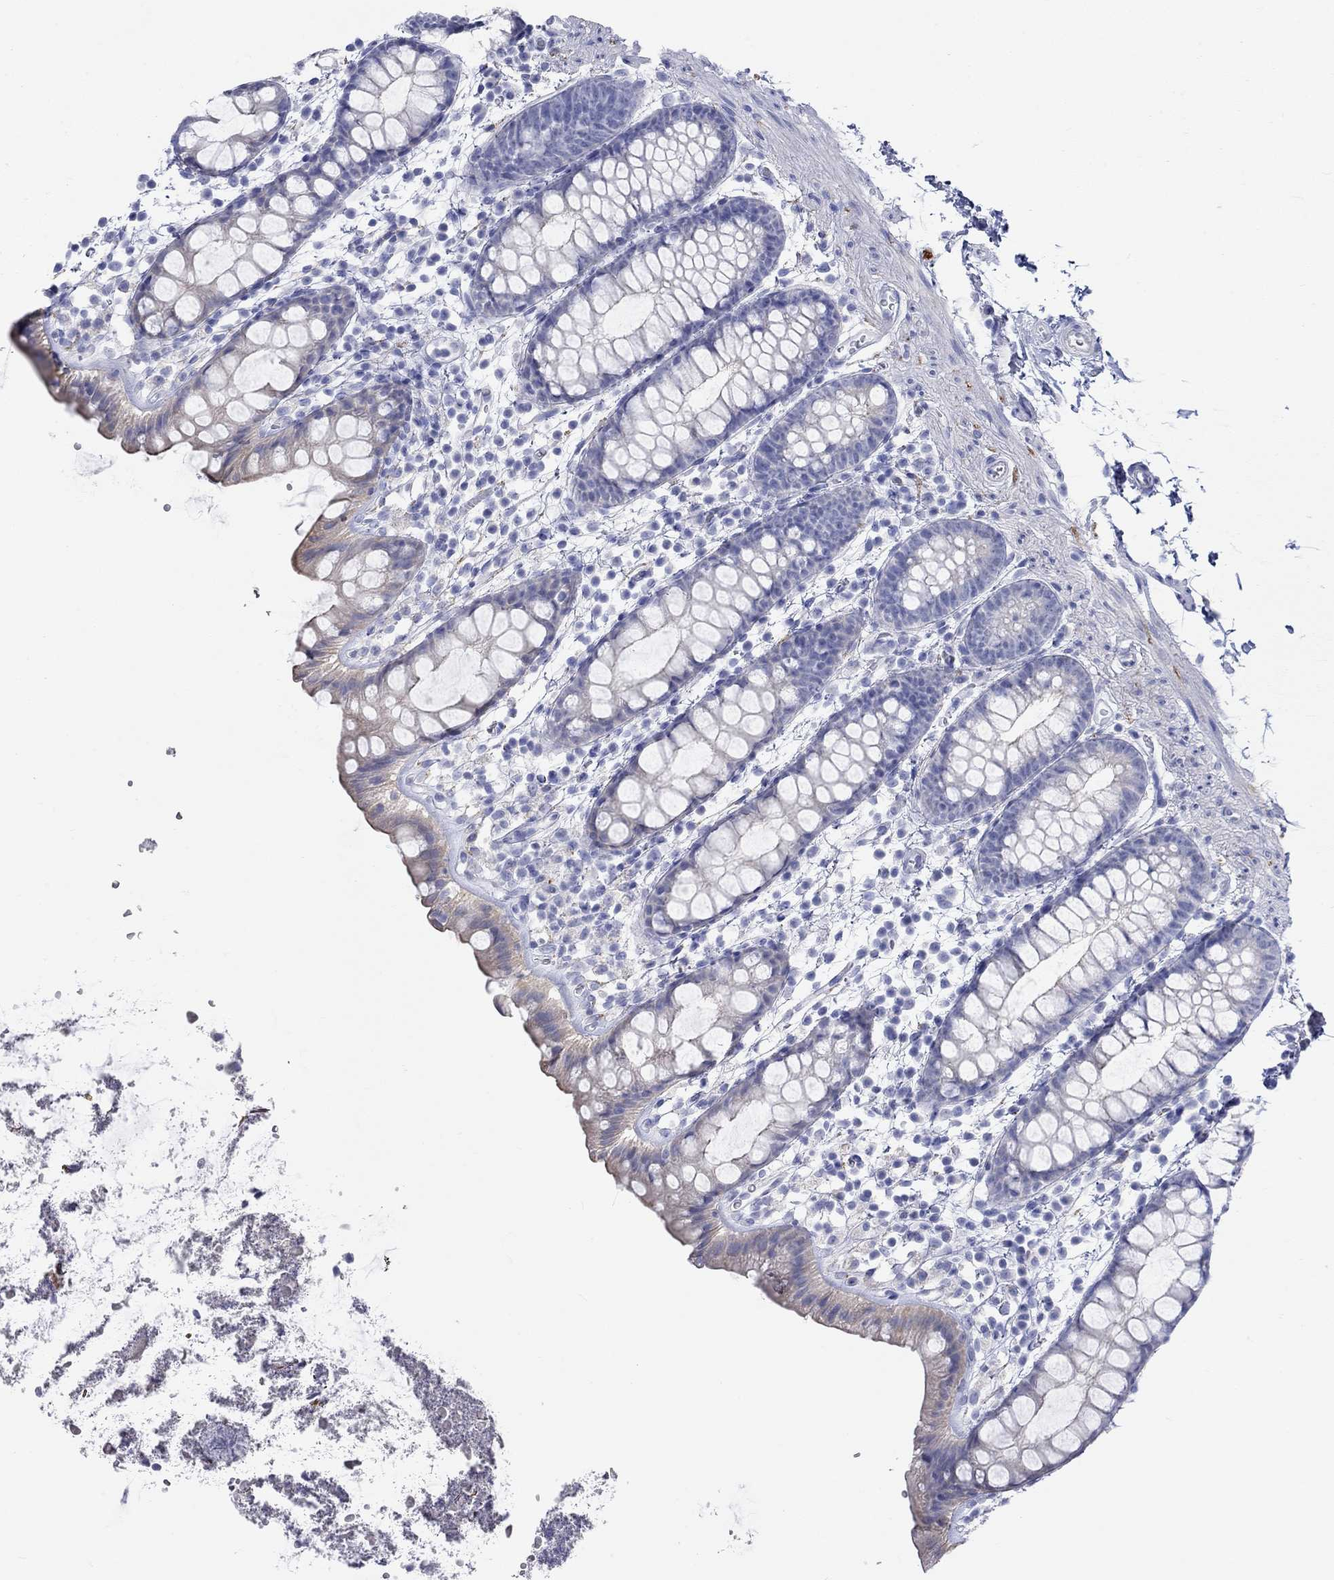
{"staining": {"intensity": "strong", "quantity": "<25%", "location": "cytoplasmic/membranous"}, "tissue": "rectum", "cell_type": "Glandular cells", "image_type": "normal", "snomed": [{"axis": "morphology", "description": "Normal tissue, NOS"}, {"axis": "topography", "description": "Rectum"}], "caption": "Immunohistochemical staining of benign human rectum demonstrates strong cytoplasmic/membranous protein positivity in about <25% of glandular cells.", "gene": "SPATA9", "patient": {"sex": "male", "age": 57}}